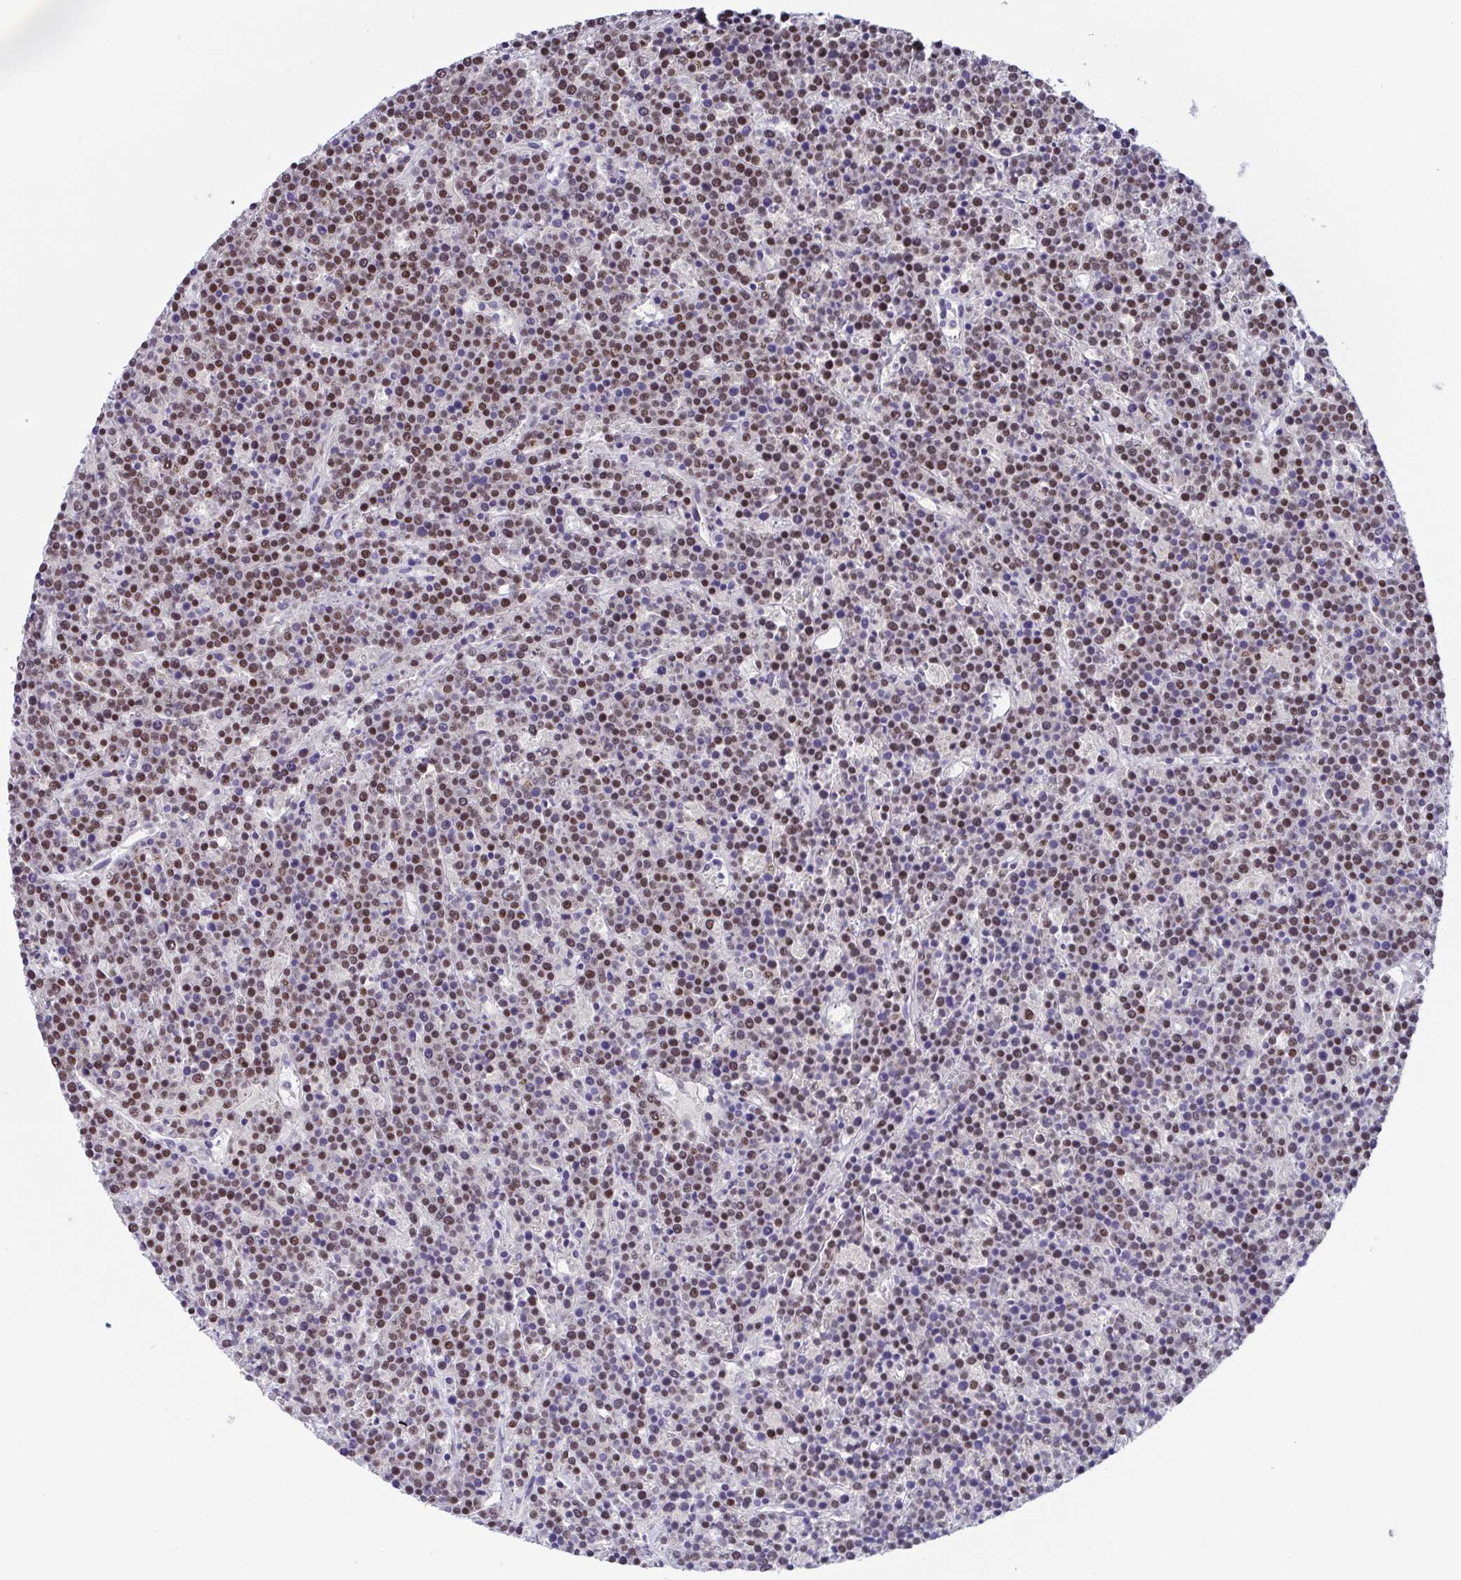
{"staining": {"intensity": "moderate", "quantity": "25%-75%", "location": "nuclear"}, "tissue": "lymphoma", "cell_type": "Tumor cells", "image_type": "cancer", "snomed": [{"axis": "morphology", "description": "Malignant lymphoma, non-Hodgkin's type, High grade"}, {"axis": "topography", "description": "Ovary"}], "caption": "Human lymphoma stained with a protein marker exhibits moderate staining in tumor cells.", "gene": "TCF3", "patient": {"sex": "female", "age": 56}}